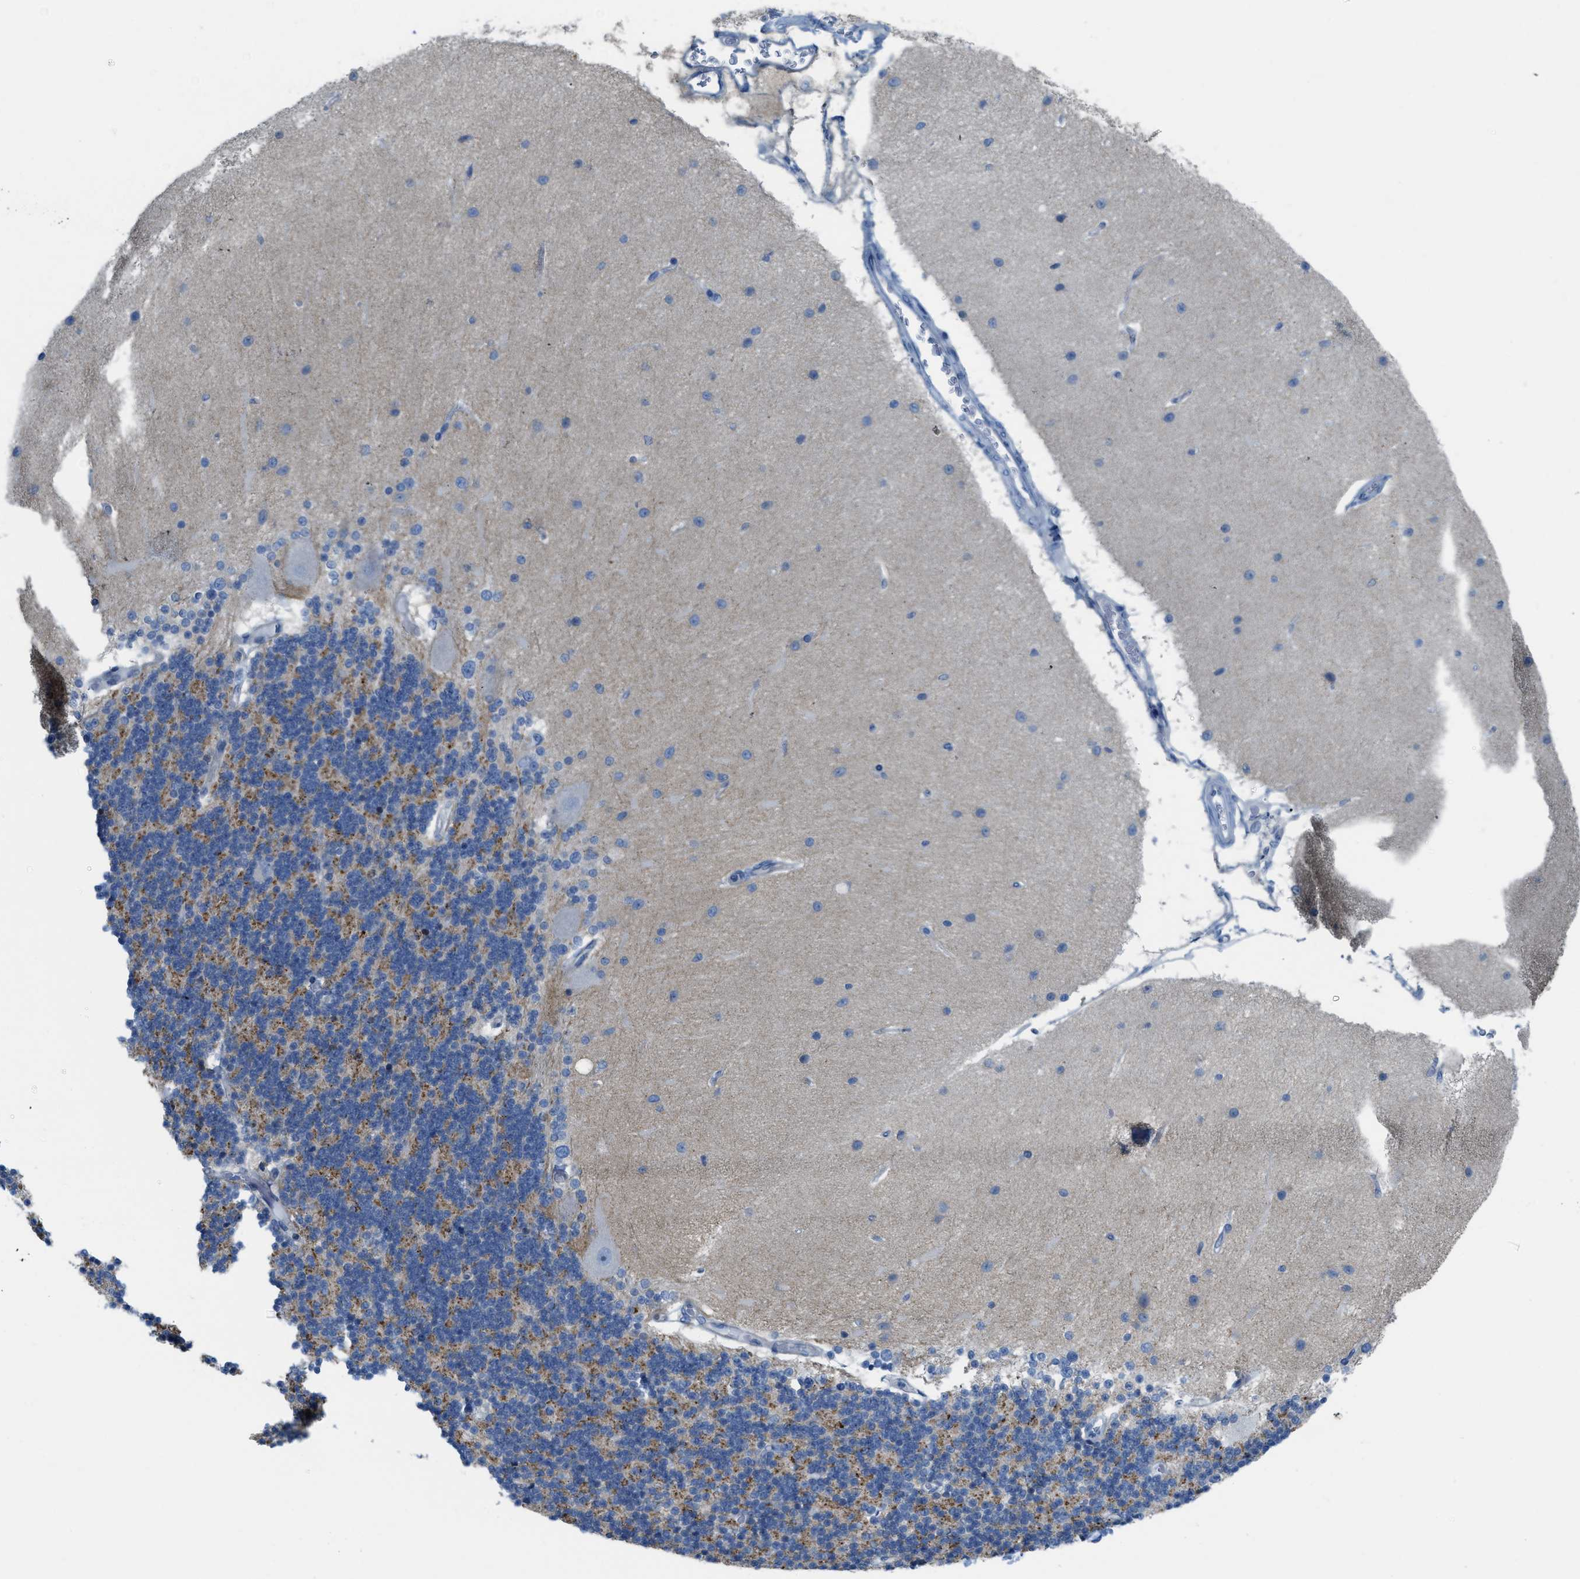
{"staining": {"intensity": "moderate", "quantity": "25%-75%", "location": "cytoplasmic/membranous"}, "tissue": "cerebellum", "cell_type": "Cells in granular layer", "image_type": "normal", "snomed": [{"axis": "morphology", "description": "Normal tissue, NOS"}, {"axis": "topography", "description": "Cerebellum"}], "caption": "About 25%-75% of cells in granular layer in benign human cerebellum demonstrate moderate cytoplasmic/membranous protein staining as visualized by brown immunohistochemical staining.", "gene": "ASGR1", "patient": {"sex": "female", "age": 54}}